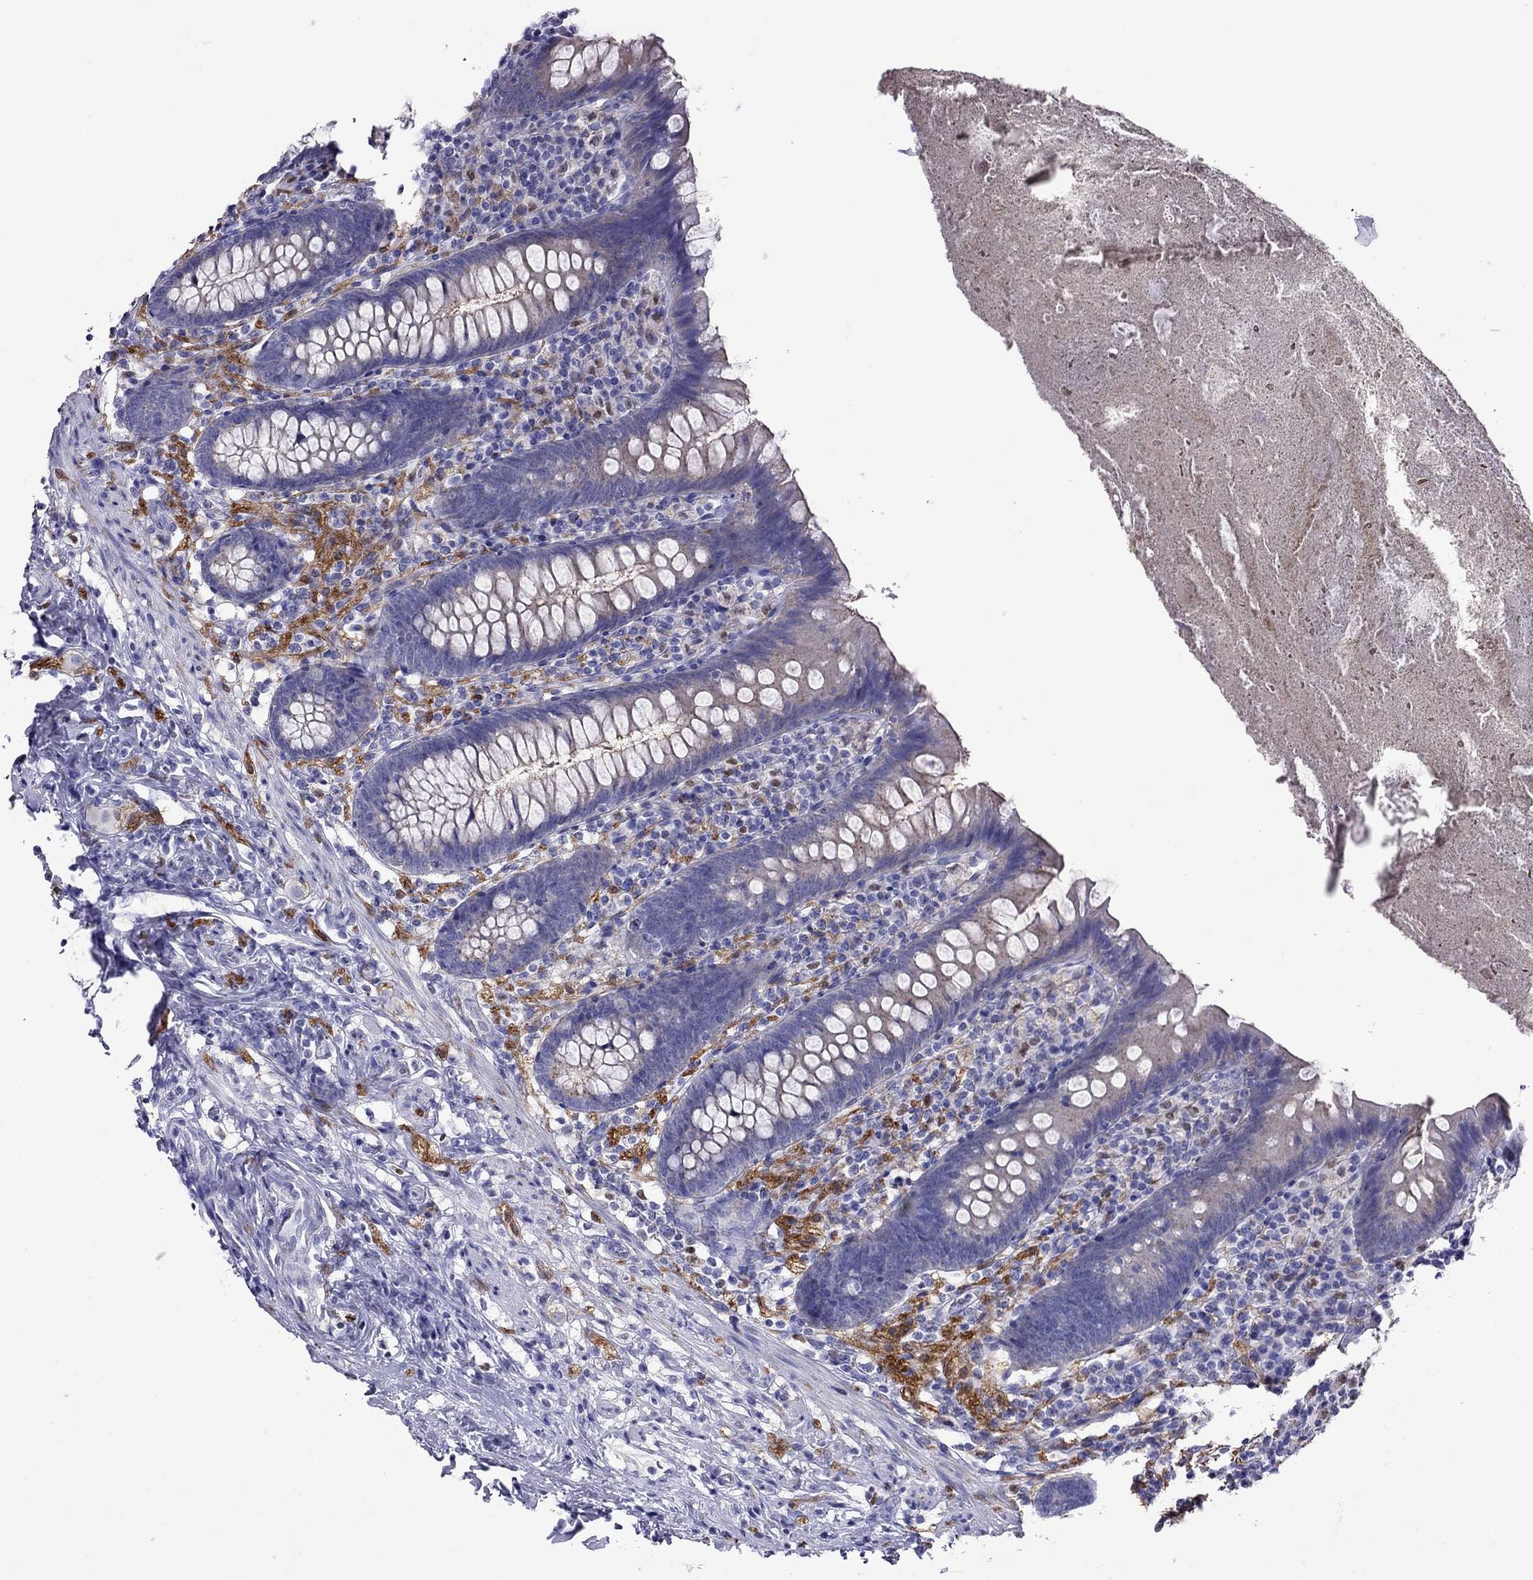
{"staining": {"intensity": "negative", "quantity": "none", "location": "none"}, "tissue": "appendix", "cell_type": "Glandular cells", "image_type": "normal", "snomed": [{"axis": "morphology", "description": "Normal tissue, NOS"}, {"axis": "topography", "description": "Appendix"}], "caption": "A histopathology image of human appendix is negative for staining in glandular cells. The staining was performed using DAB to visualize the protein expression in brown, while the nuclei were stained in blue with hematoxylin (Magnification: 20x).", "gene": "MPZ", "patient": {"sex": "male", "age": 47}}